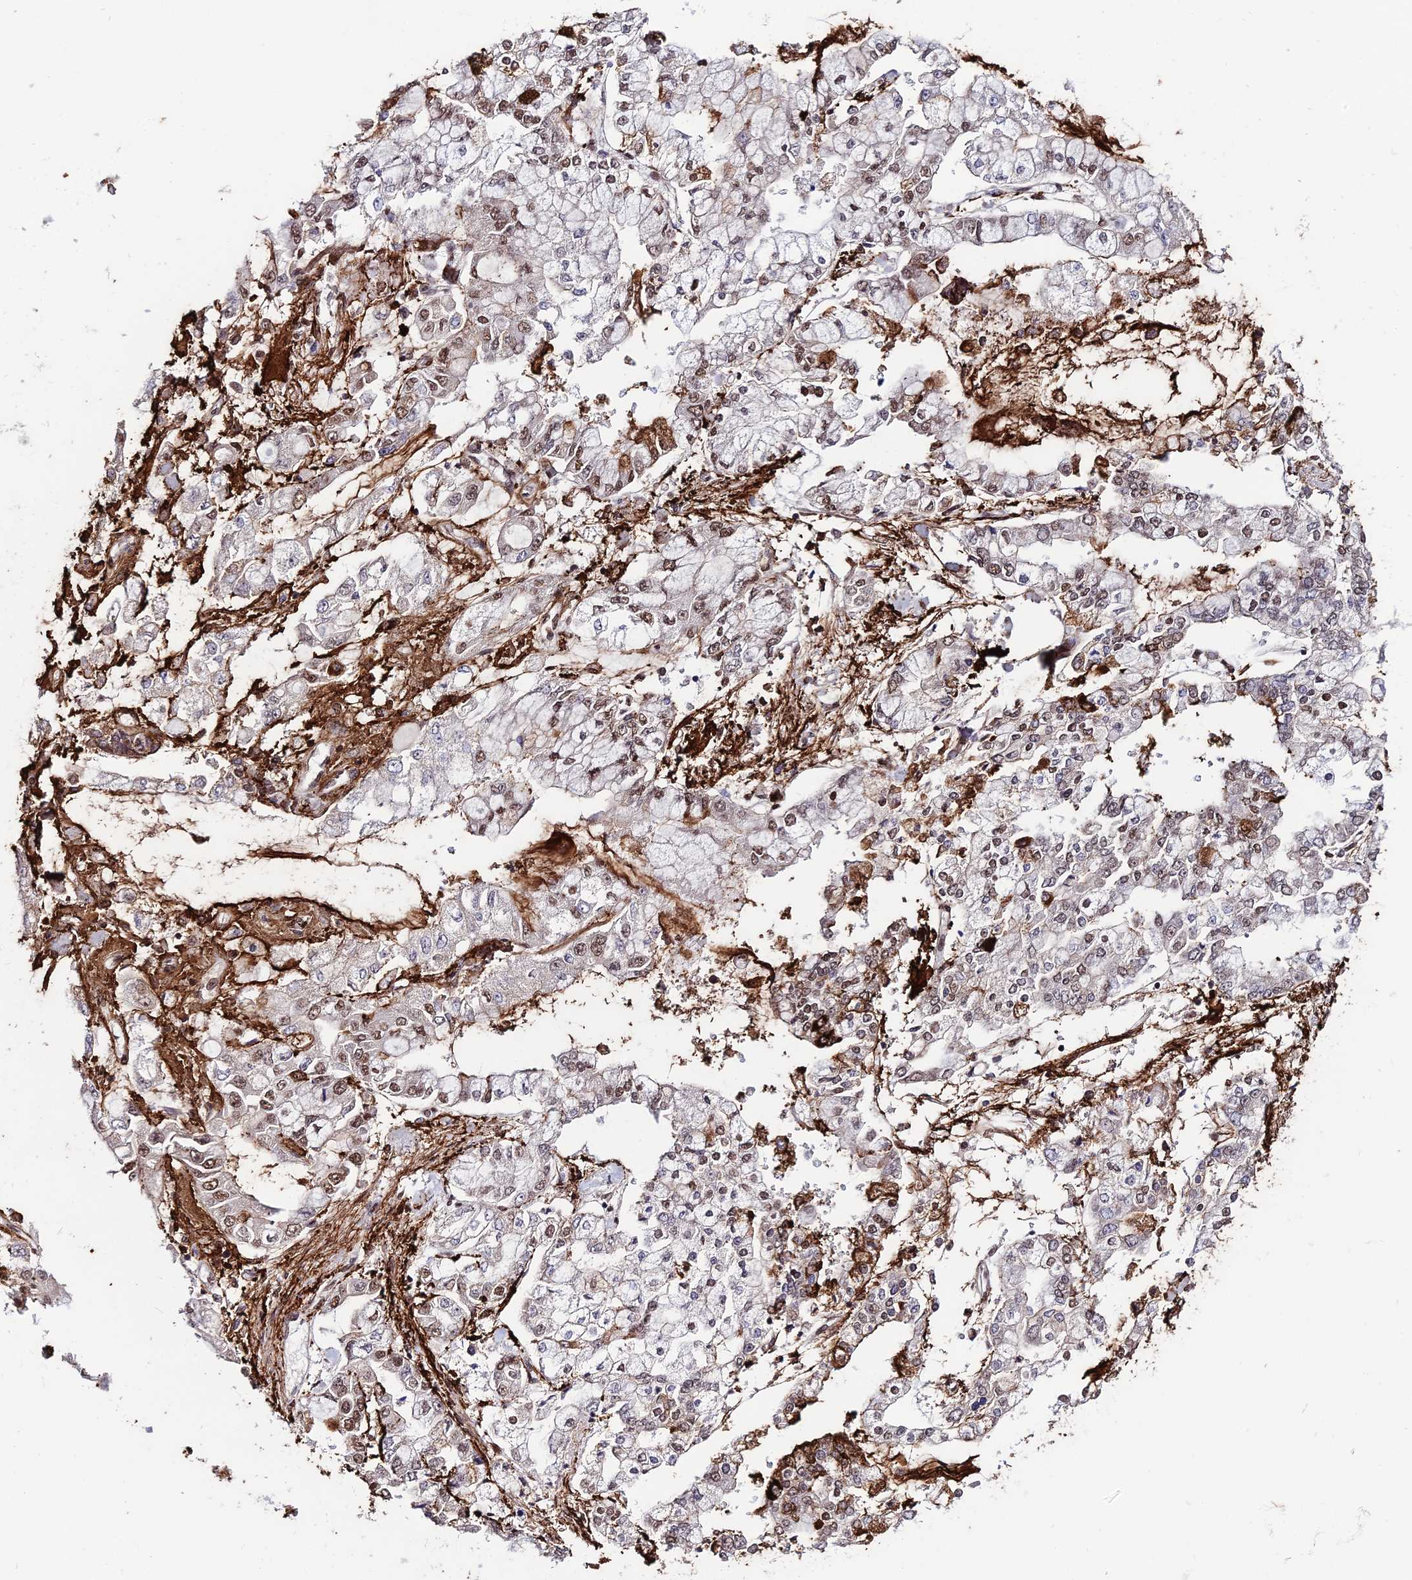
{"staining": {"intensity": "moderate", "quantity": "25%-75%", "location": "nuclear"}, "tissue": "stomach cancer", "cell_type": "Tumor cells", "image_type": "cancer", "snomed": [{"axis": "morphology", "description": "Normal tissue, NOS"}, {"axis": "morphology", "description": "Adenocarcinoma, NOS"}, {"axis": "topography", "description": "Stomach, upper"}, {"axis": "topography", "description": "Stomach"}], "caption": "Human stomach cancer (adenocarcinoma) stained with a brown dye reveals moderate nuclear positive positivity in approximately 25%-75% of tumor cells.", "gene": "SYT15", "patient": {"sex": "male", "age": 76}}